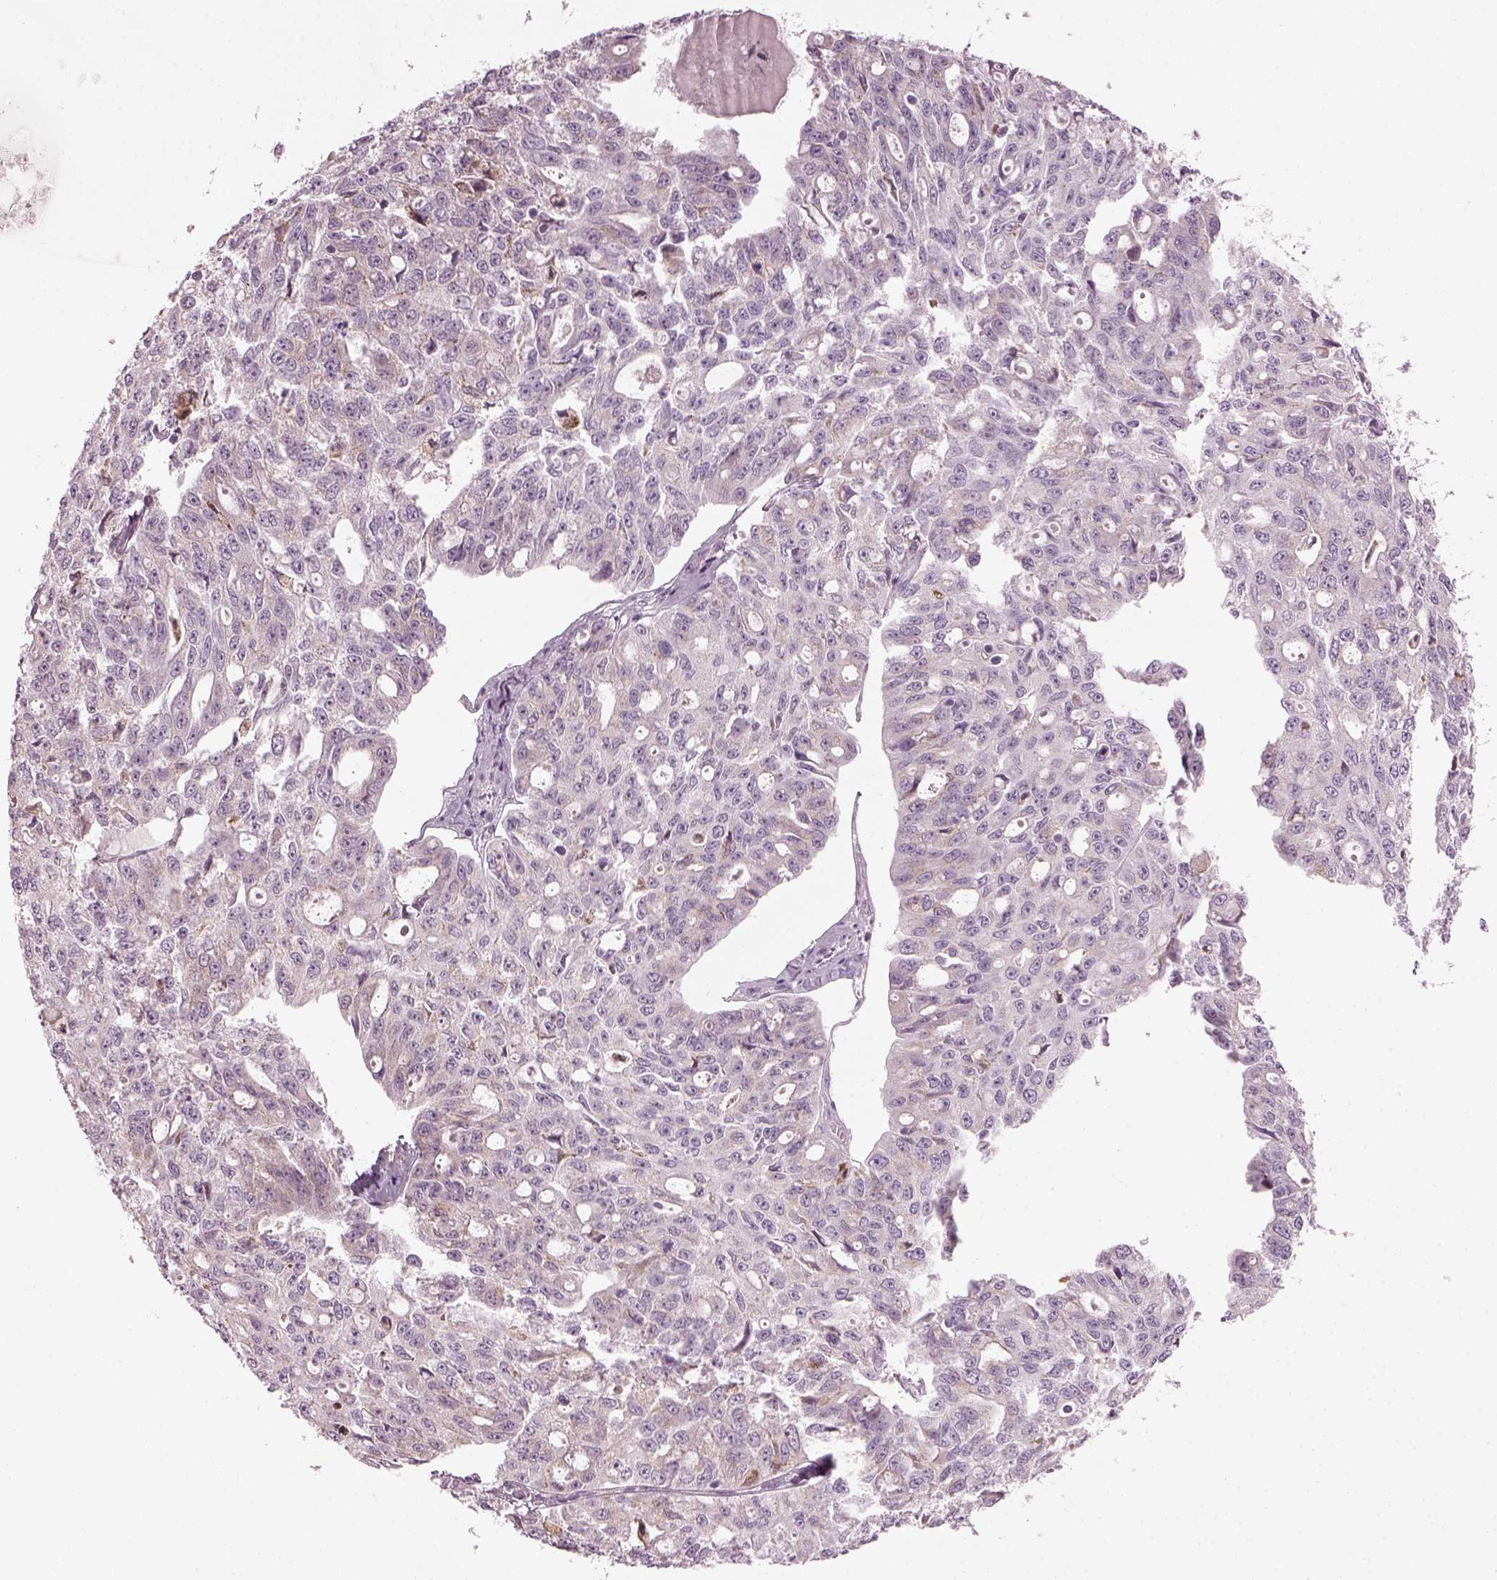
{"staining": {"intensity": "negative", "quantity": "none", "location": "none"}, "tissue": "ovarian cancer", "cell_type": "Tumor cells", "image_type": "cancer", "snomed": [{"axis": "morphology", "description": "Carcinoma, endometroid"}, {"axis": "topography", "description": "Ovary"}], "caption": "Ovarian endometroid carcinoma stained for a protein using IHC exhibits no positivity tumor cells.", "gene": "TMEM231", "patient": {"sex": "female", "age": 65}}